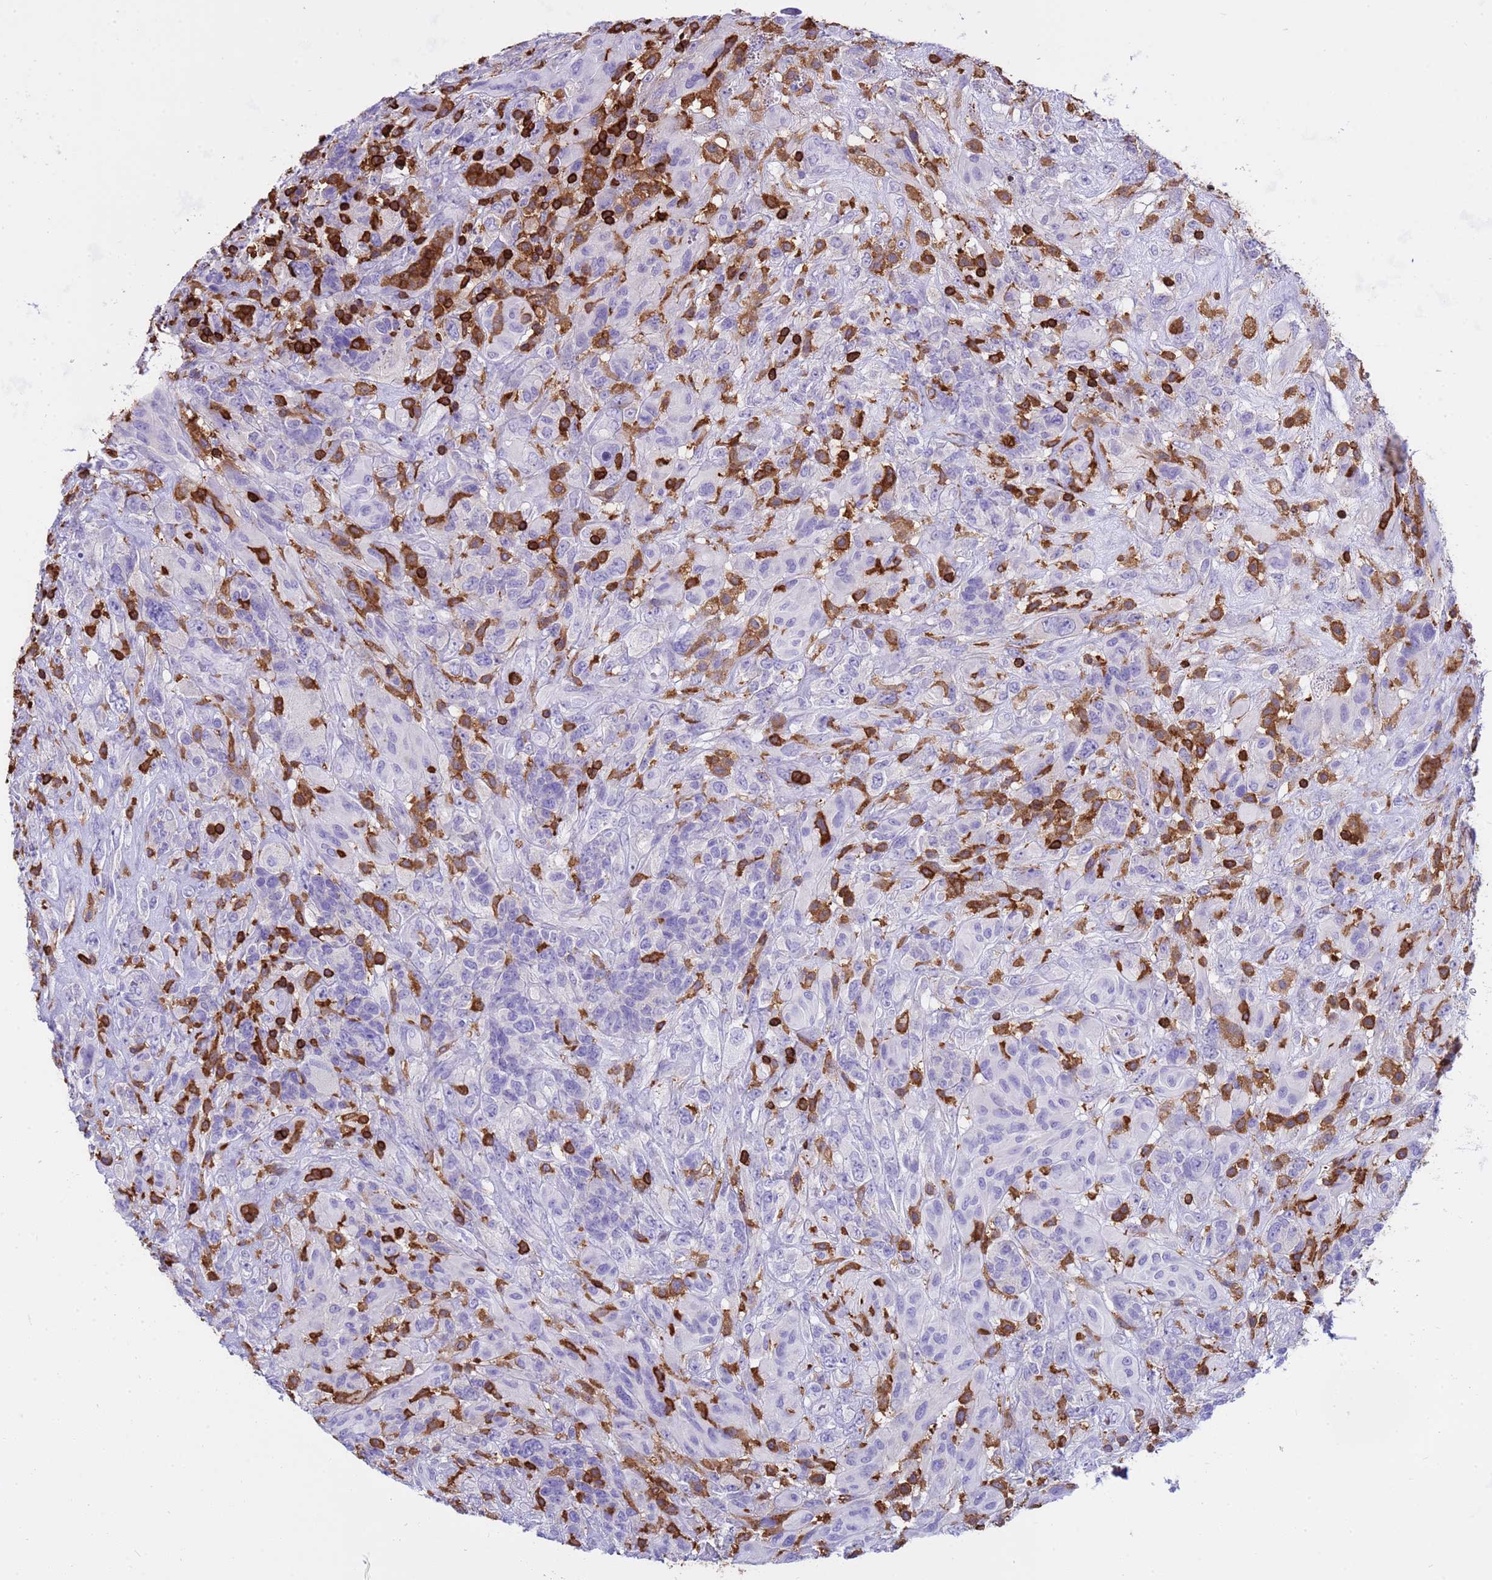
{"staining": {"intensity": "negative", "quantity": "none", "location": "none"}, "tissue": "glioma", "cell_type": "Tumor cells", "image_type": "cancer", "snomed": [{"axis": "morphology", "description": "Glioma, malignant, High grade"}, {"axis": "topography", "description": "Brain"}], "caption": "Immunohistochemistry image of malignant glioma (high-grade) stained for a protein (brown), which displays no staining in tumor cells.", "gene": "IRF5", "patient": {"sex": "male", "age": 61}}